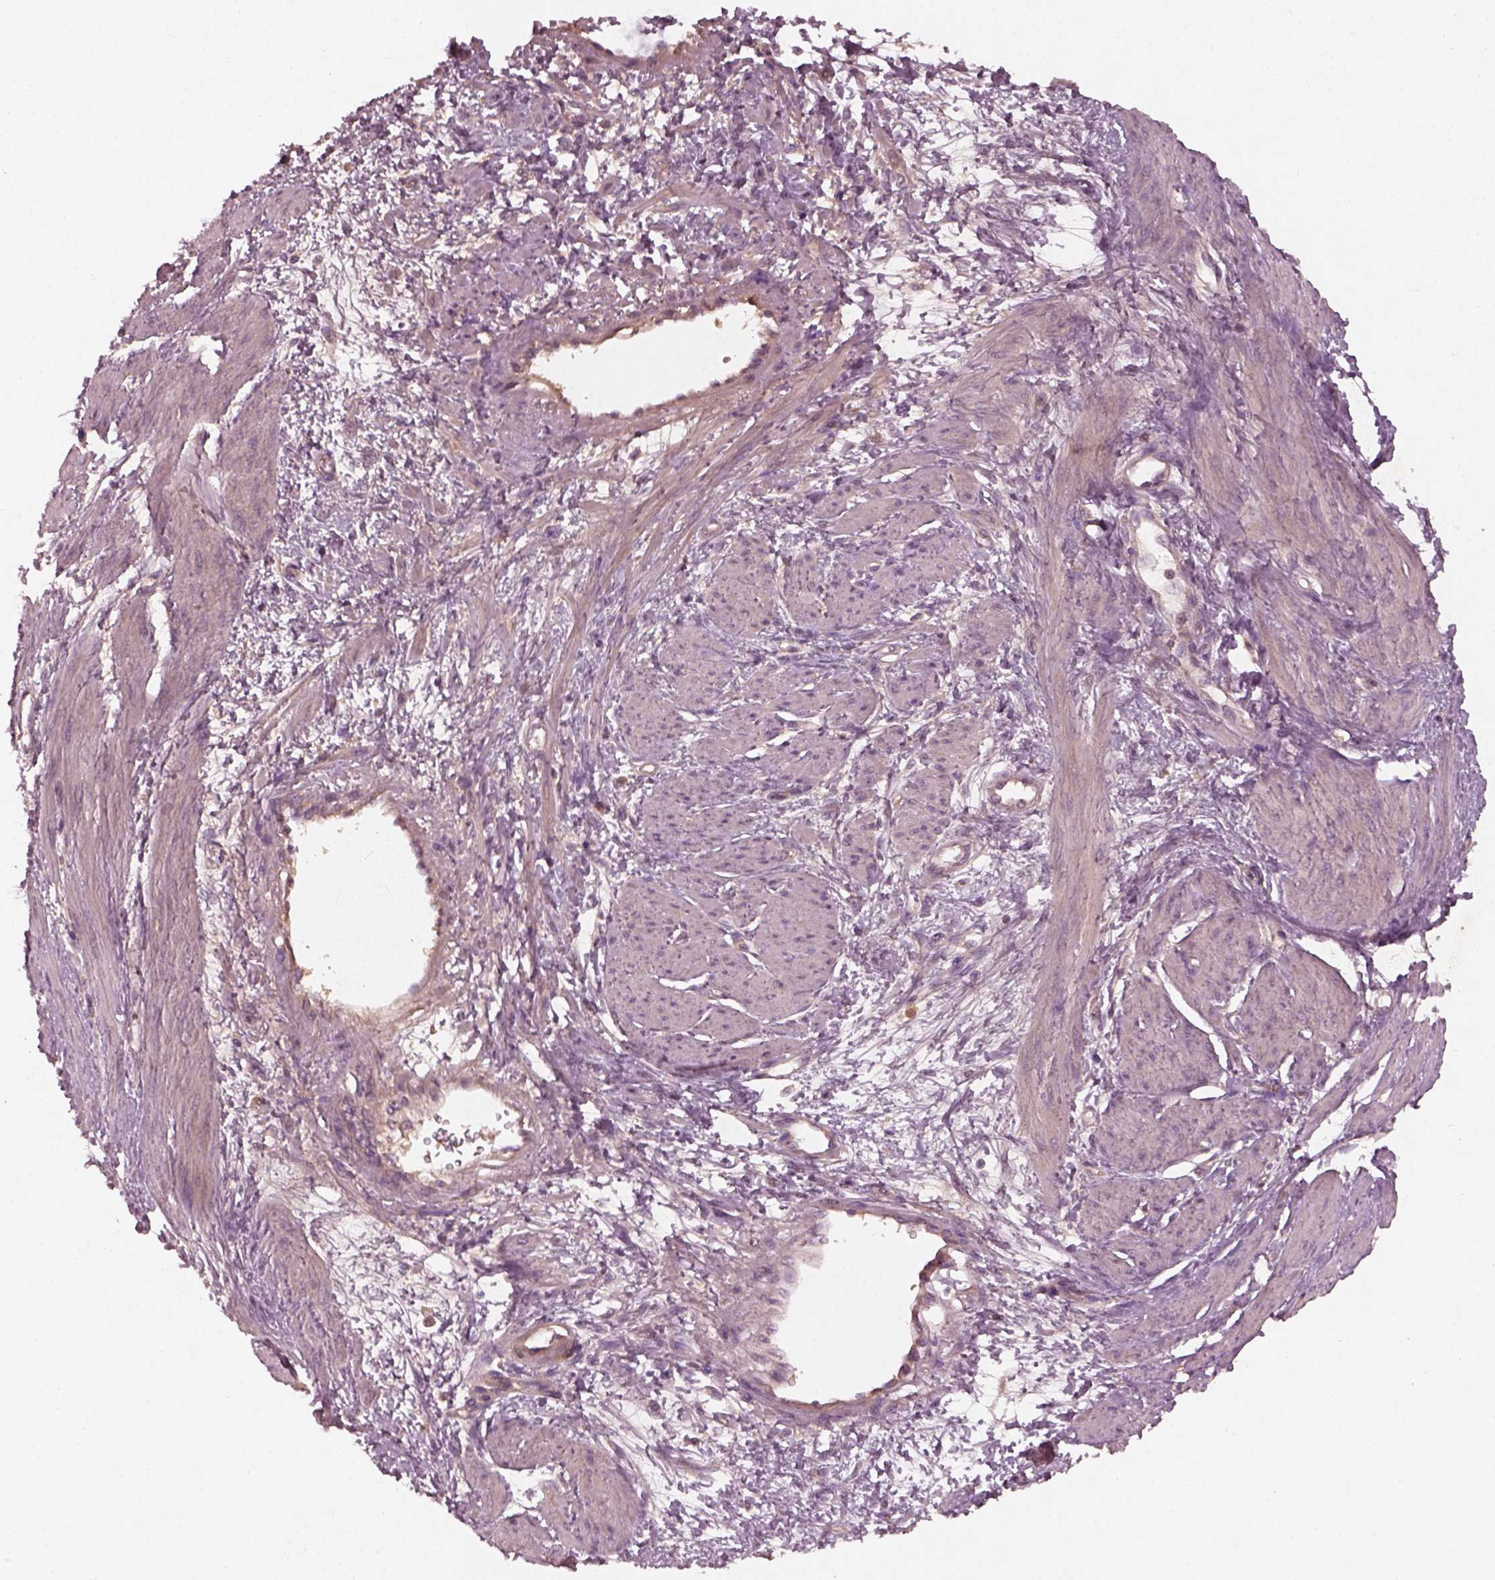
{"staining": {"intensity": "negative", "quantity": "none", "location": "none"}, "tissue": "smooth muscle", "cell_type": "Smooth muscle cells", "image_type": "normal", "snomed": [{"axis": "morphology", "description": "Normal tissue, NOS"}, {"axis": "topography", "description": "Smooth muscle"}, {"axis": "topography", "description": "Uterus"}], "caption": "Micrograph shows no significant protein expression in smooth muscle cells of benign smooth muscle. (Immunohistochemistry, brightfield microscopy, high magnification).", "gene": "FAM234A", "patient": {"sex": "female", "age": 39}}